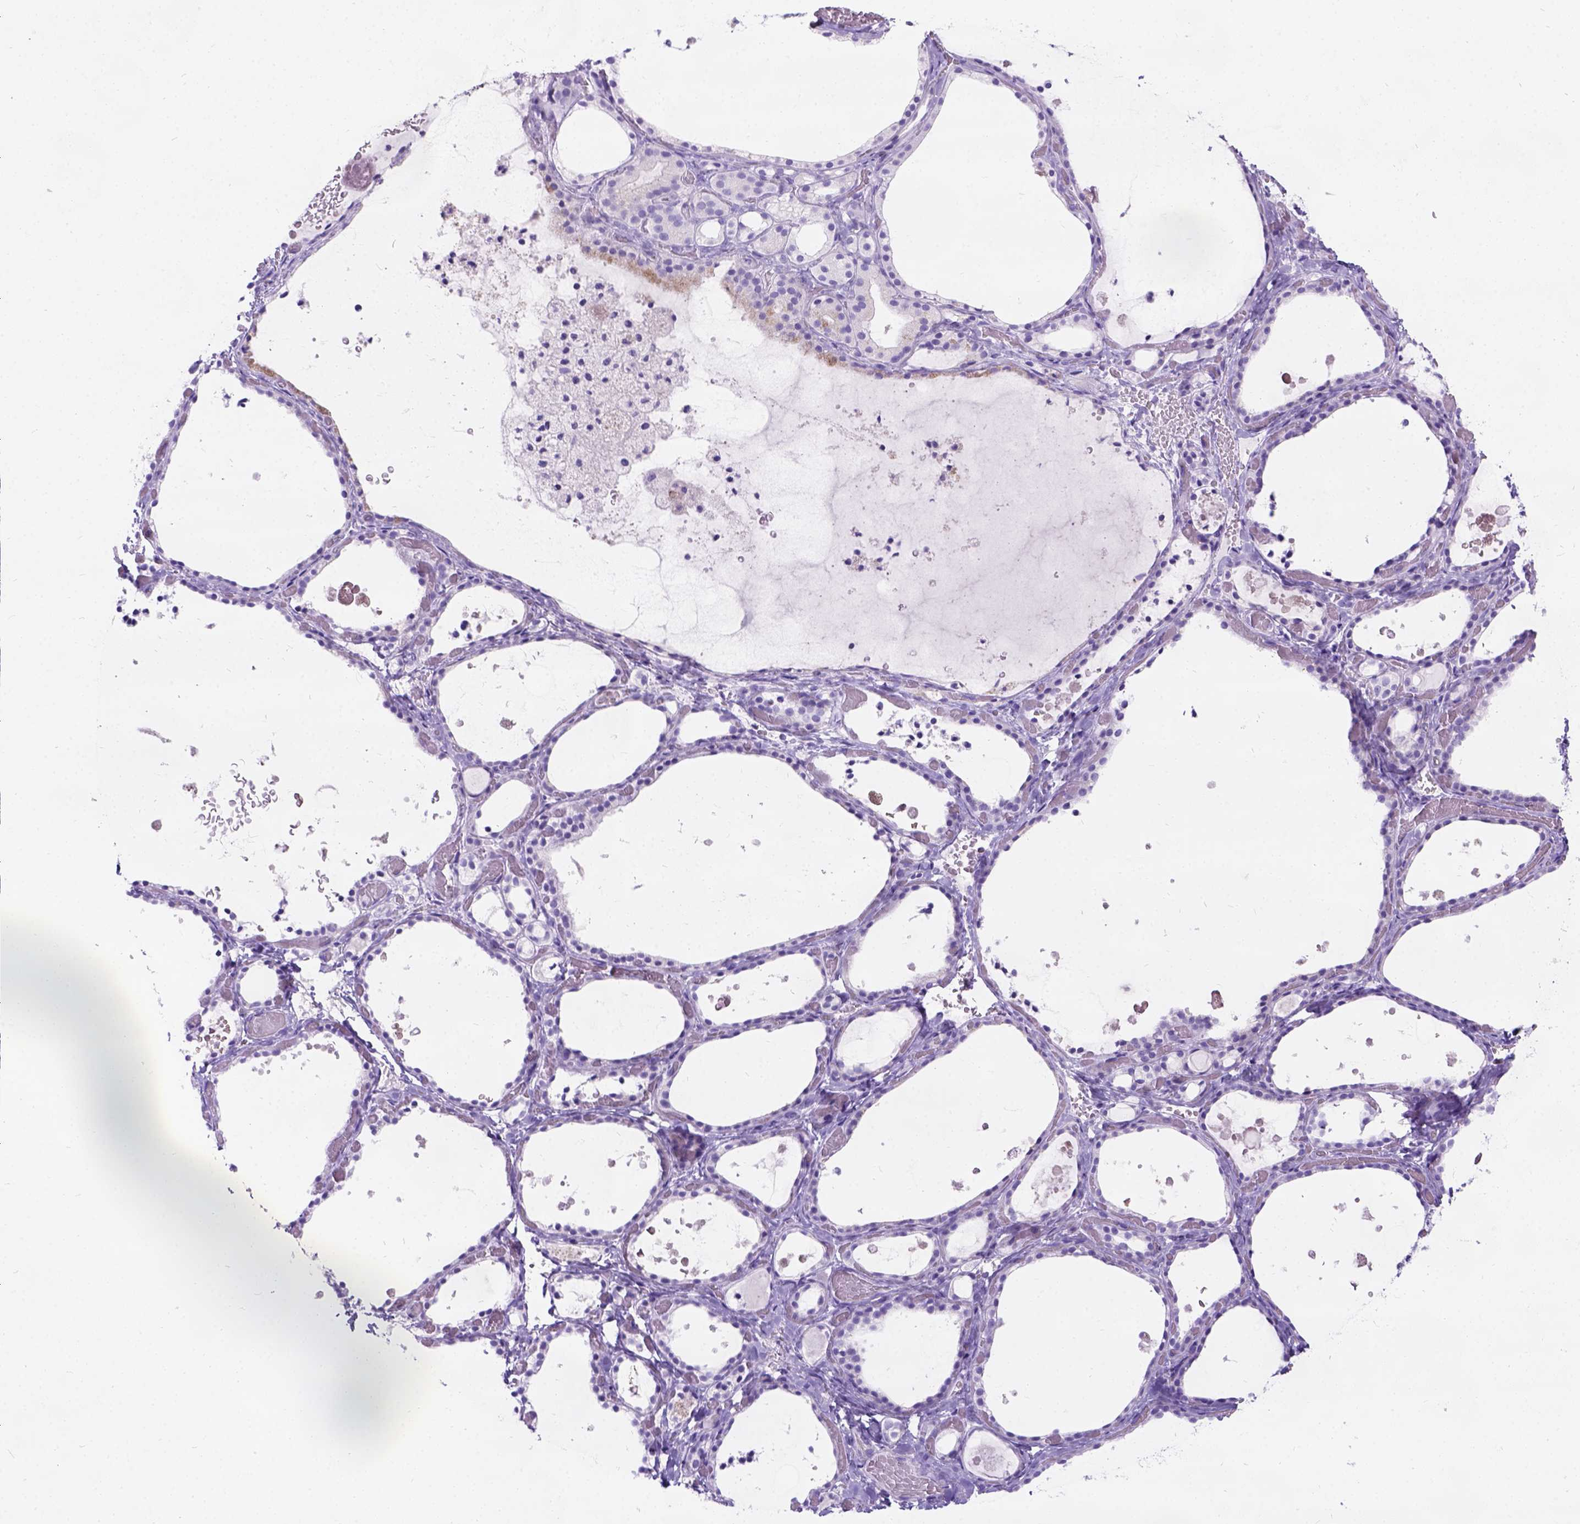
{"staining": {"intensity": "negative", "quantity": "none", "location": "none"}, "tissue": "thyroid gland", "cell_type": "Glandular cells", "image_type": "normal", "snomed": [{"axis": "morphology", "description": "Normal tissue, NOS"}, {"axis": "topography", "description": "Thyroid gland"}], "caption": "Immunohistochemical staining of unremarkable thyroid gland reveals no significant positivity in glandular cells.", "gene": "C7orf57", "patient": {"sex": "female", "age": 56}}